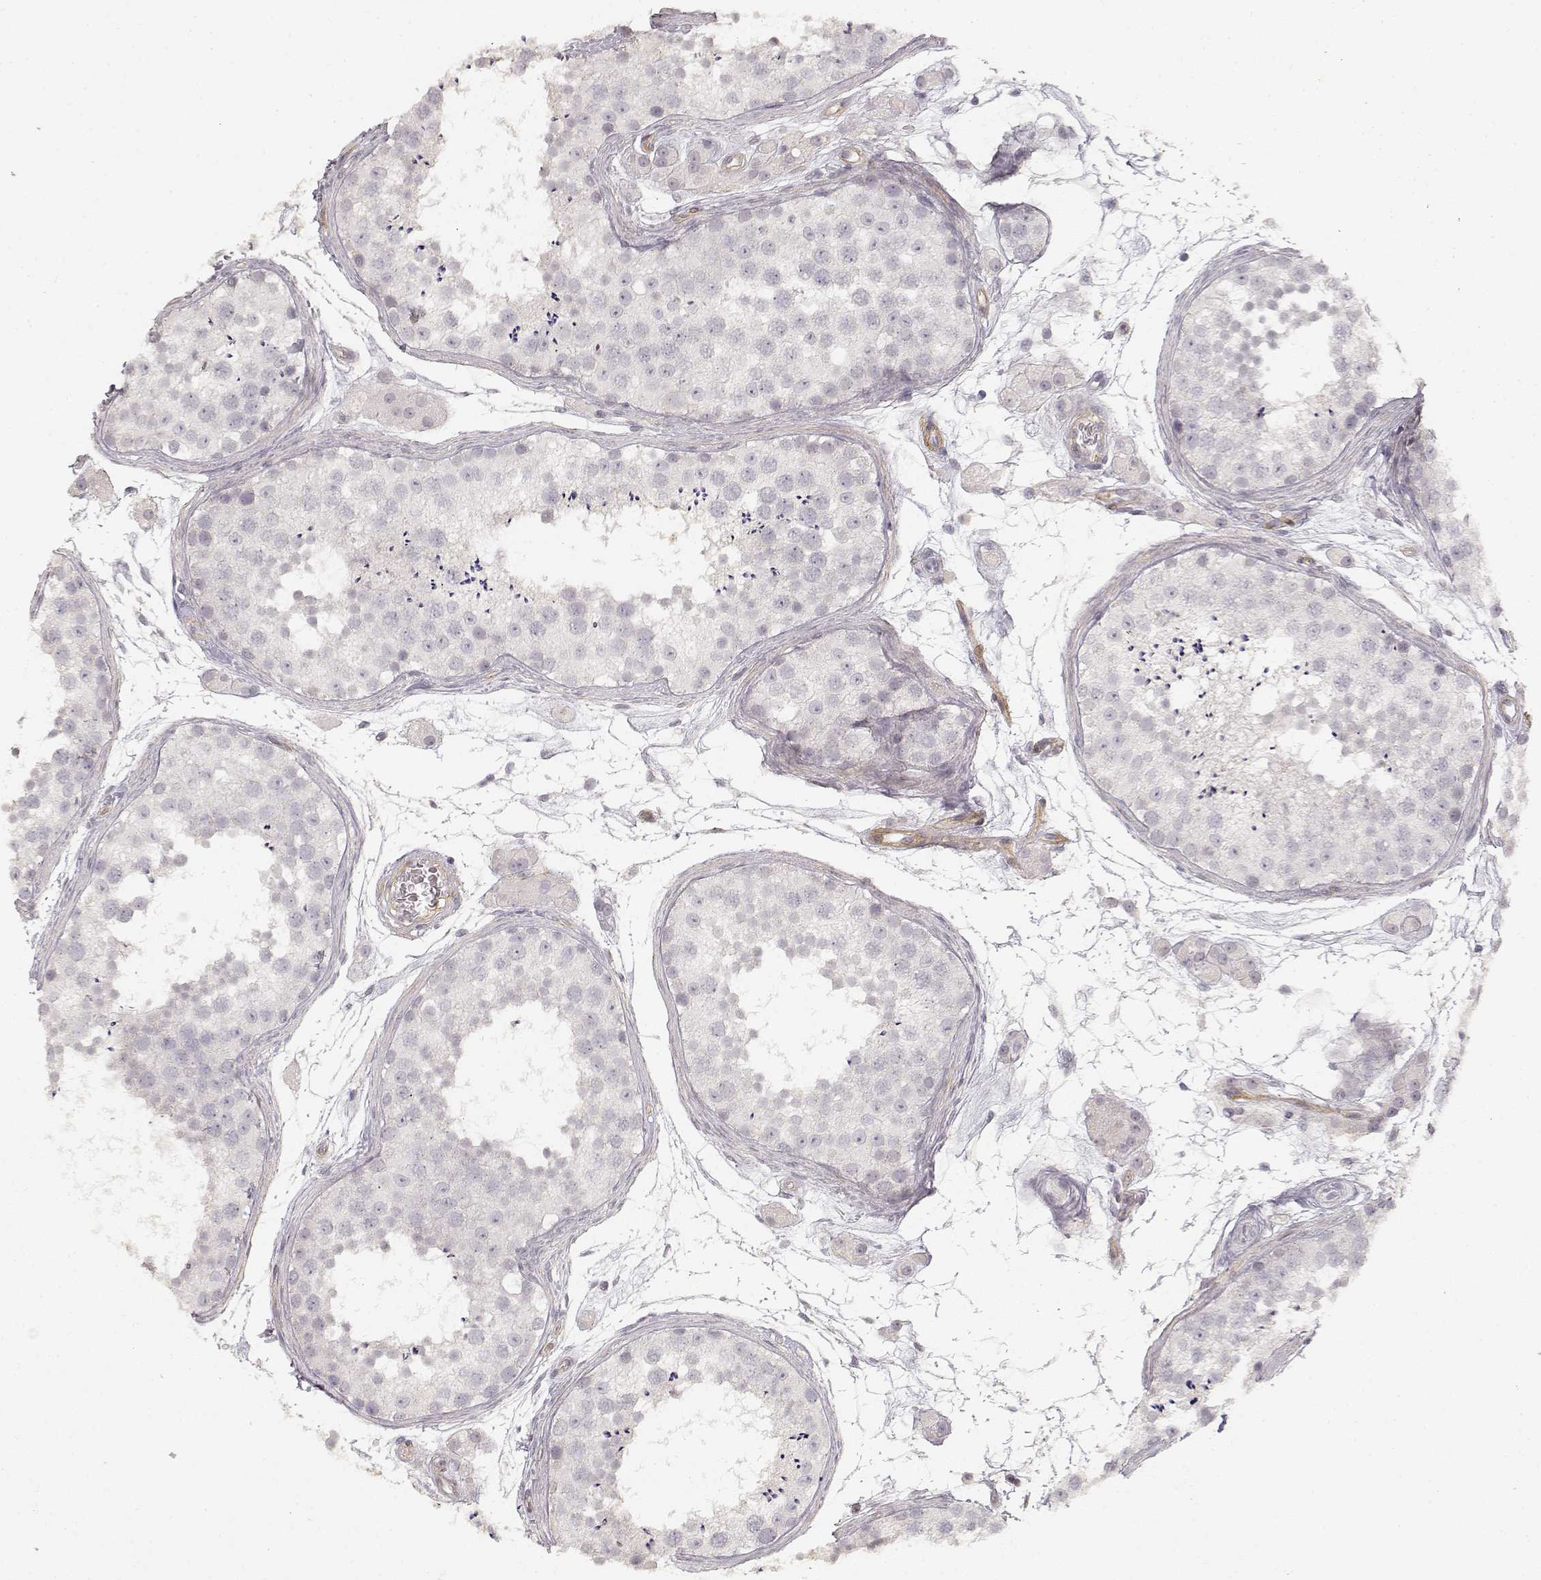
{"staining": {"intensity": "negative", "quantity": "none", "location": "none"}, "tissue": "testis", "cell_type": "Cells in seminiferous ducts", "image_type": "normal", "snomed": [{"axis": "morphology", "description": "Normal tissue, NOS"}, {"axis": "topography", "description": "Testis"}], "caption": "The photomicrograph reveals no significant expression in cells in seminiferous ducts of testis. Nuclei are stained in blue.", "gene": "LAMA4", "patient": {"sex": "male", "age": 41}}